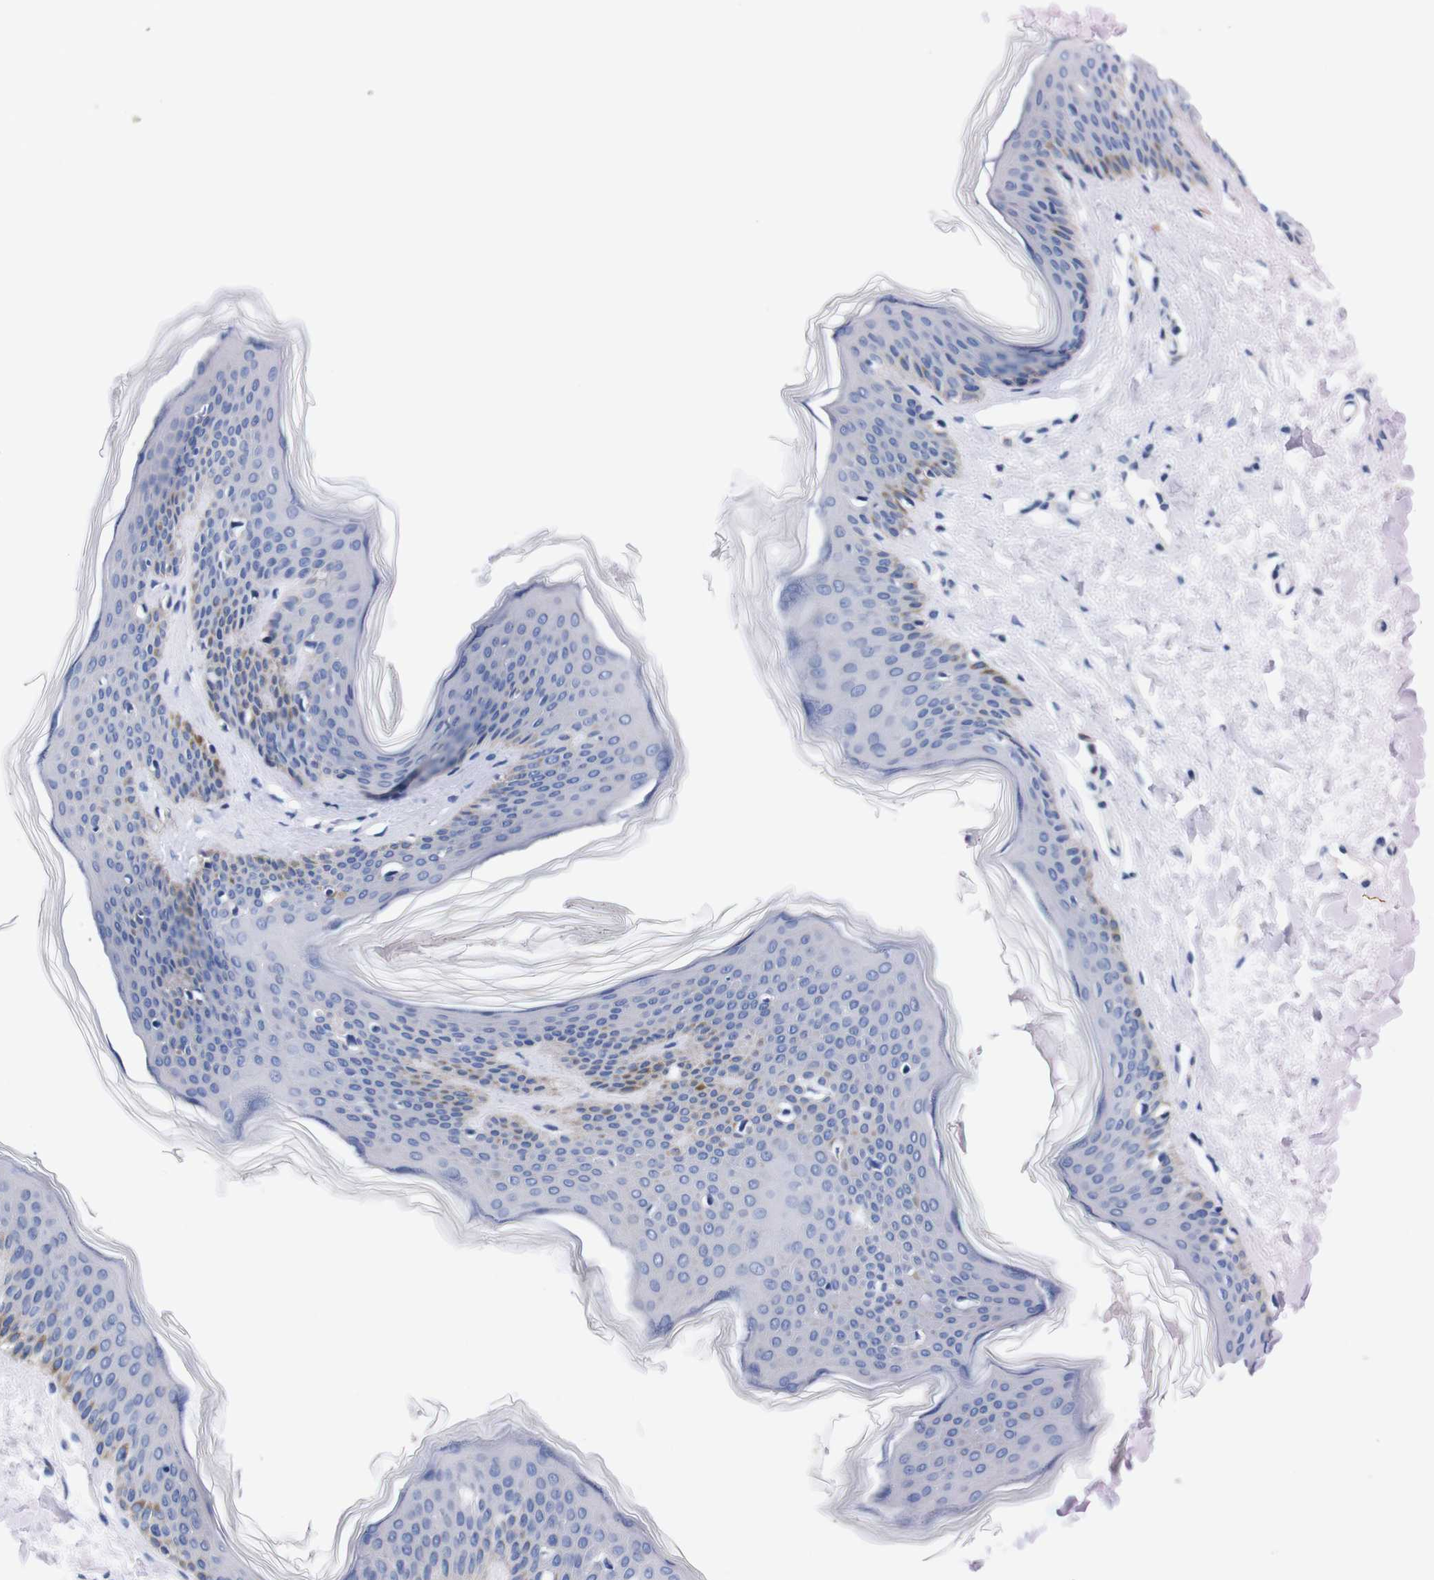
{"staining": {"intensity": "negative", "quantity": "none", "location": "none"}, "tissue": "skin", "cell_type": "Fibroblasts", "image_type": "normal", "snomed": [{"axis": "morphology", "description": "Normal tissue, NOS"}, {"axis": "topography", "description": "Skin"}], "caption": "High power microscopy micrograph of an immunohistochemistry micrograph of normal skin, revealing no significant expression in fibroblasts.", "gene": "FAM210A", "patient": {"sex": "female", "age": 17}}